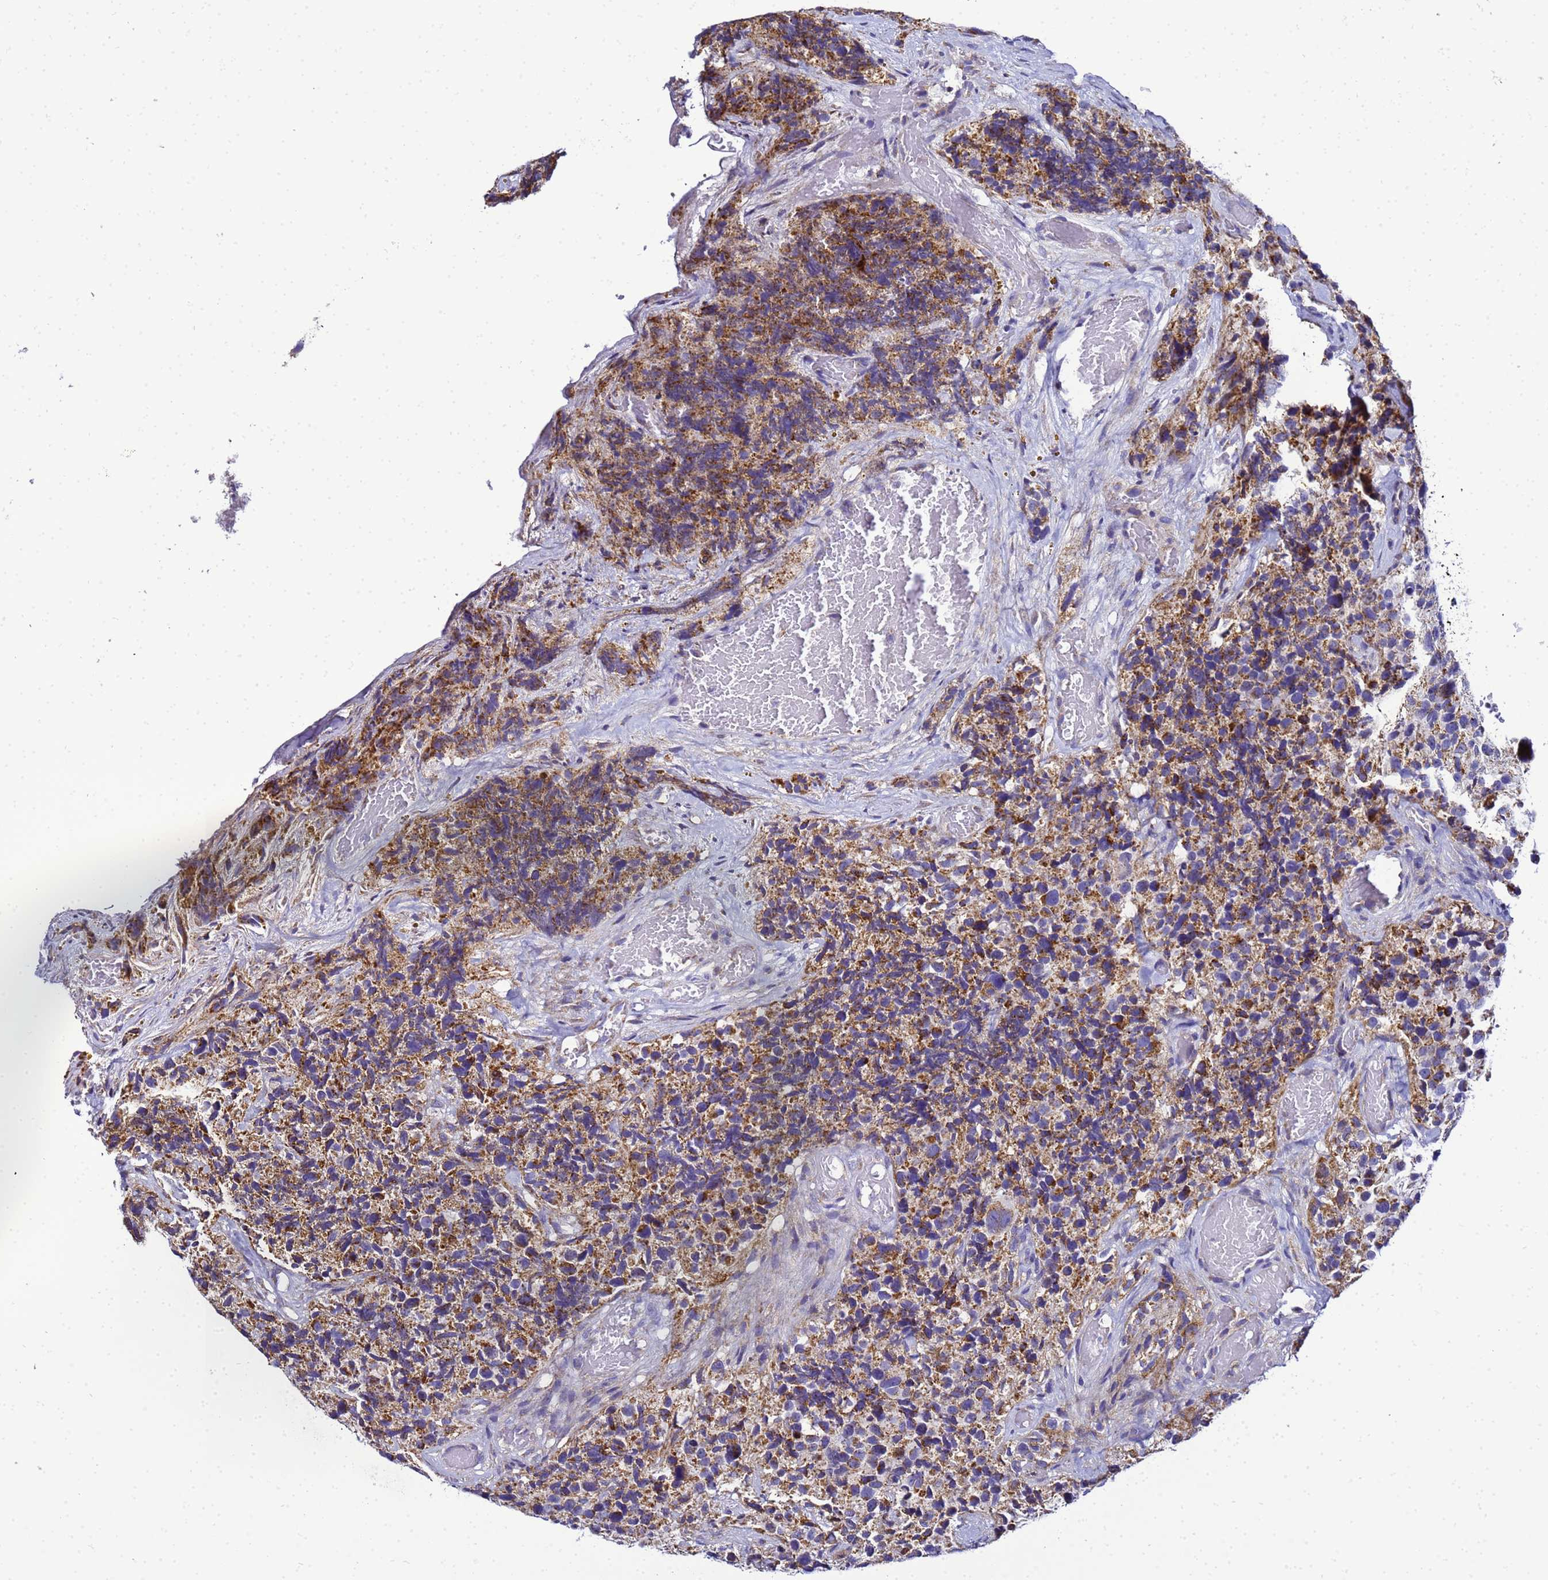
{"staining": {"intensity": "moderate", "quantity": ">75%", "location": "cytoplasmic/membranous"}, "tissue": "glioma", "cell_type": "Tumor cells", "image_type": "cancer", "snomed": [{"axis": "morphology", "description": "Glioma, malignant, High grade"}, {"axis": "topography", "description": "Brain"}], "caption": "Protein staining shows moderate cytoplasmic/membranous expression in approximately >75% of tumor cells in high-grade glioma (malignant).", "gene": "HIGD2A", "patient": {"sex": "male", "age": 69}}